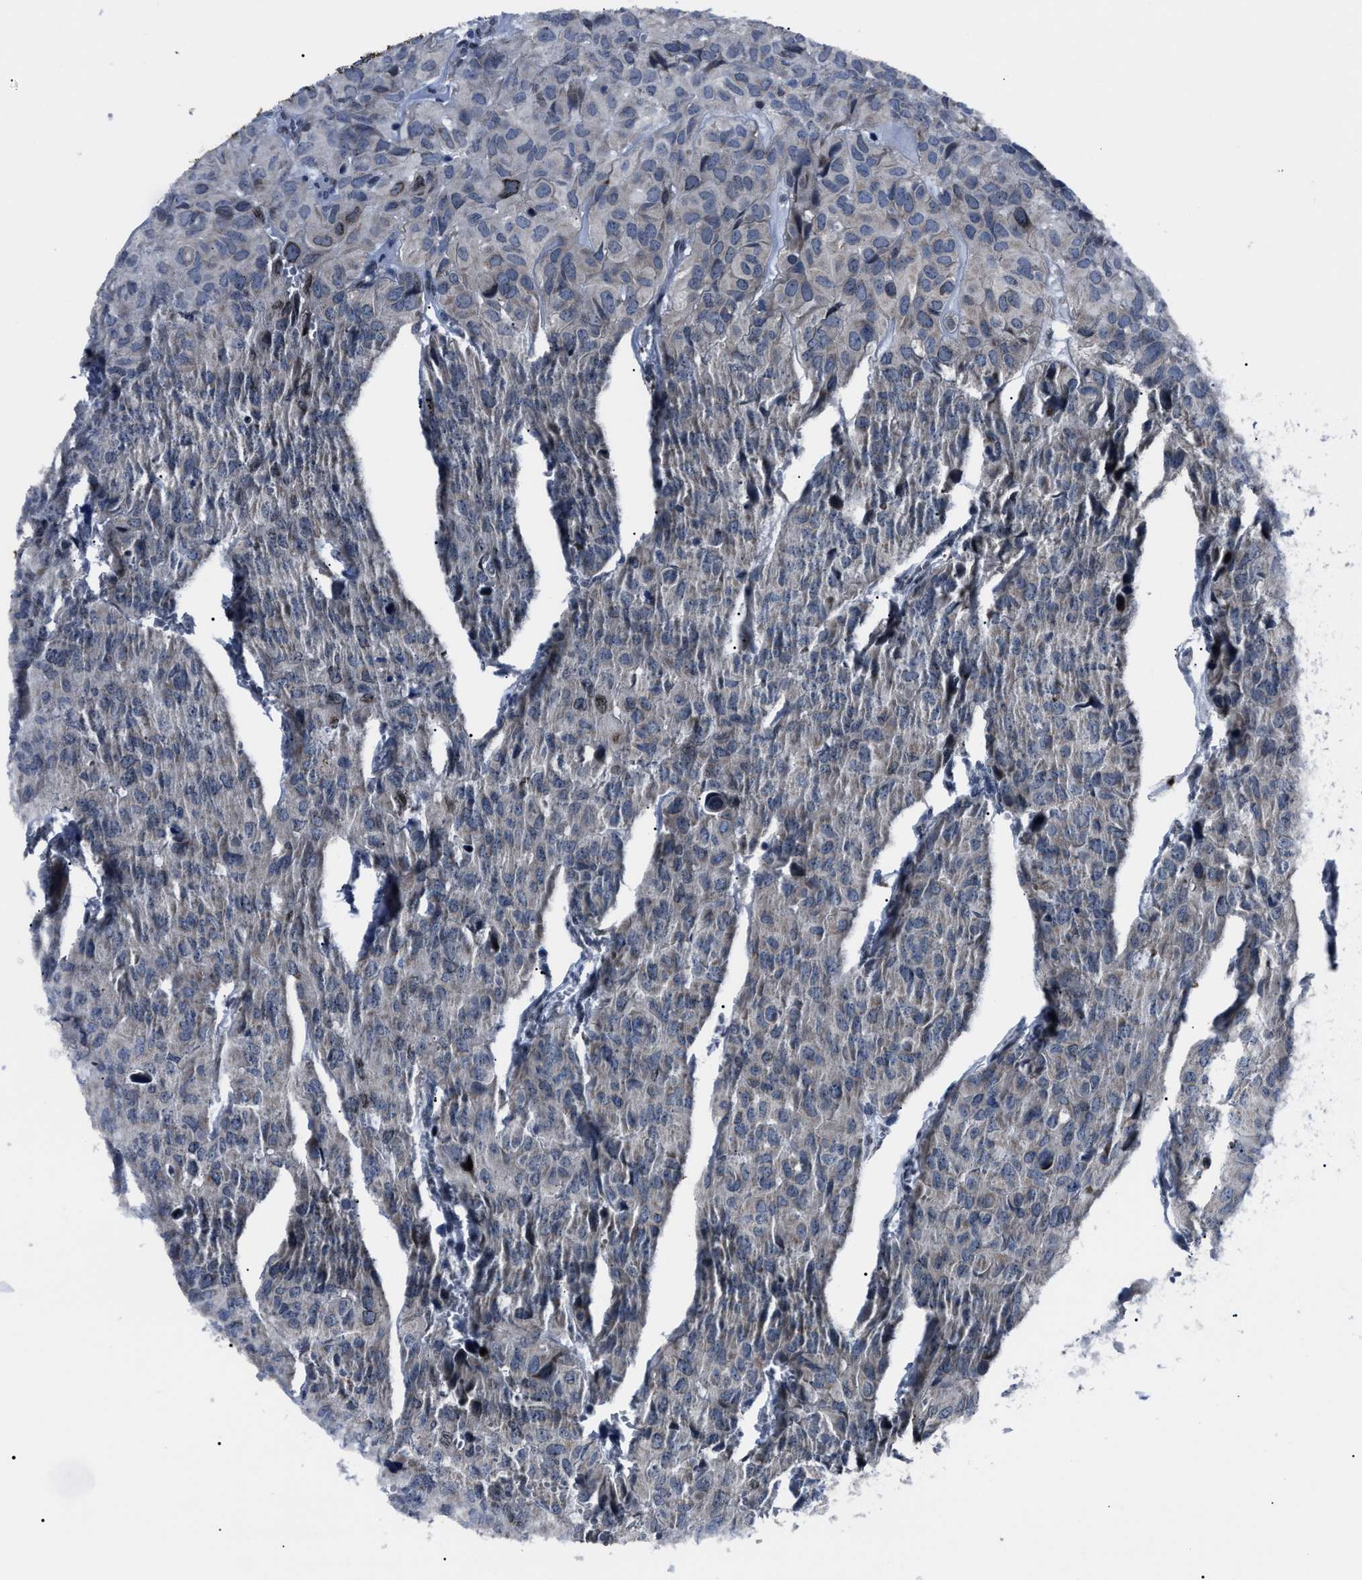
{"staining": {"intensity": "weak", "quantity": "<25%", "location": "cytoplasmic/membranous"}, "tissue": "head and neck cancer", "cell_type": "Tumor cells", "image_type": "cancer", "snomed": [{"axis": "morphology", "description": "Adenocarcinoma, NOS"}, {"axis": "topography", "description": "Salivary gland, NOS"}, {"axis": "topography", "description": "Head-Neck"}], "caption": "The immunohistochemistry (IHC) photomicrograph has no significant expression in tumor cells of head and neck adenocarcinoma tissue. (DAB (3,3'-diaminobenzidine) immunohistochemistry (IHC) with hematoxylin counter stain).", "gene": "LRRC14", "patient": {"sex": "female", "age": 76}}